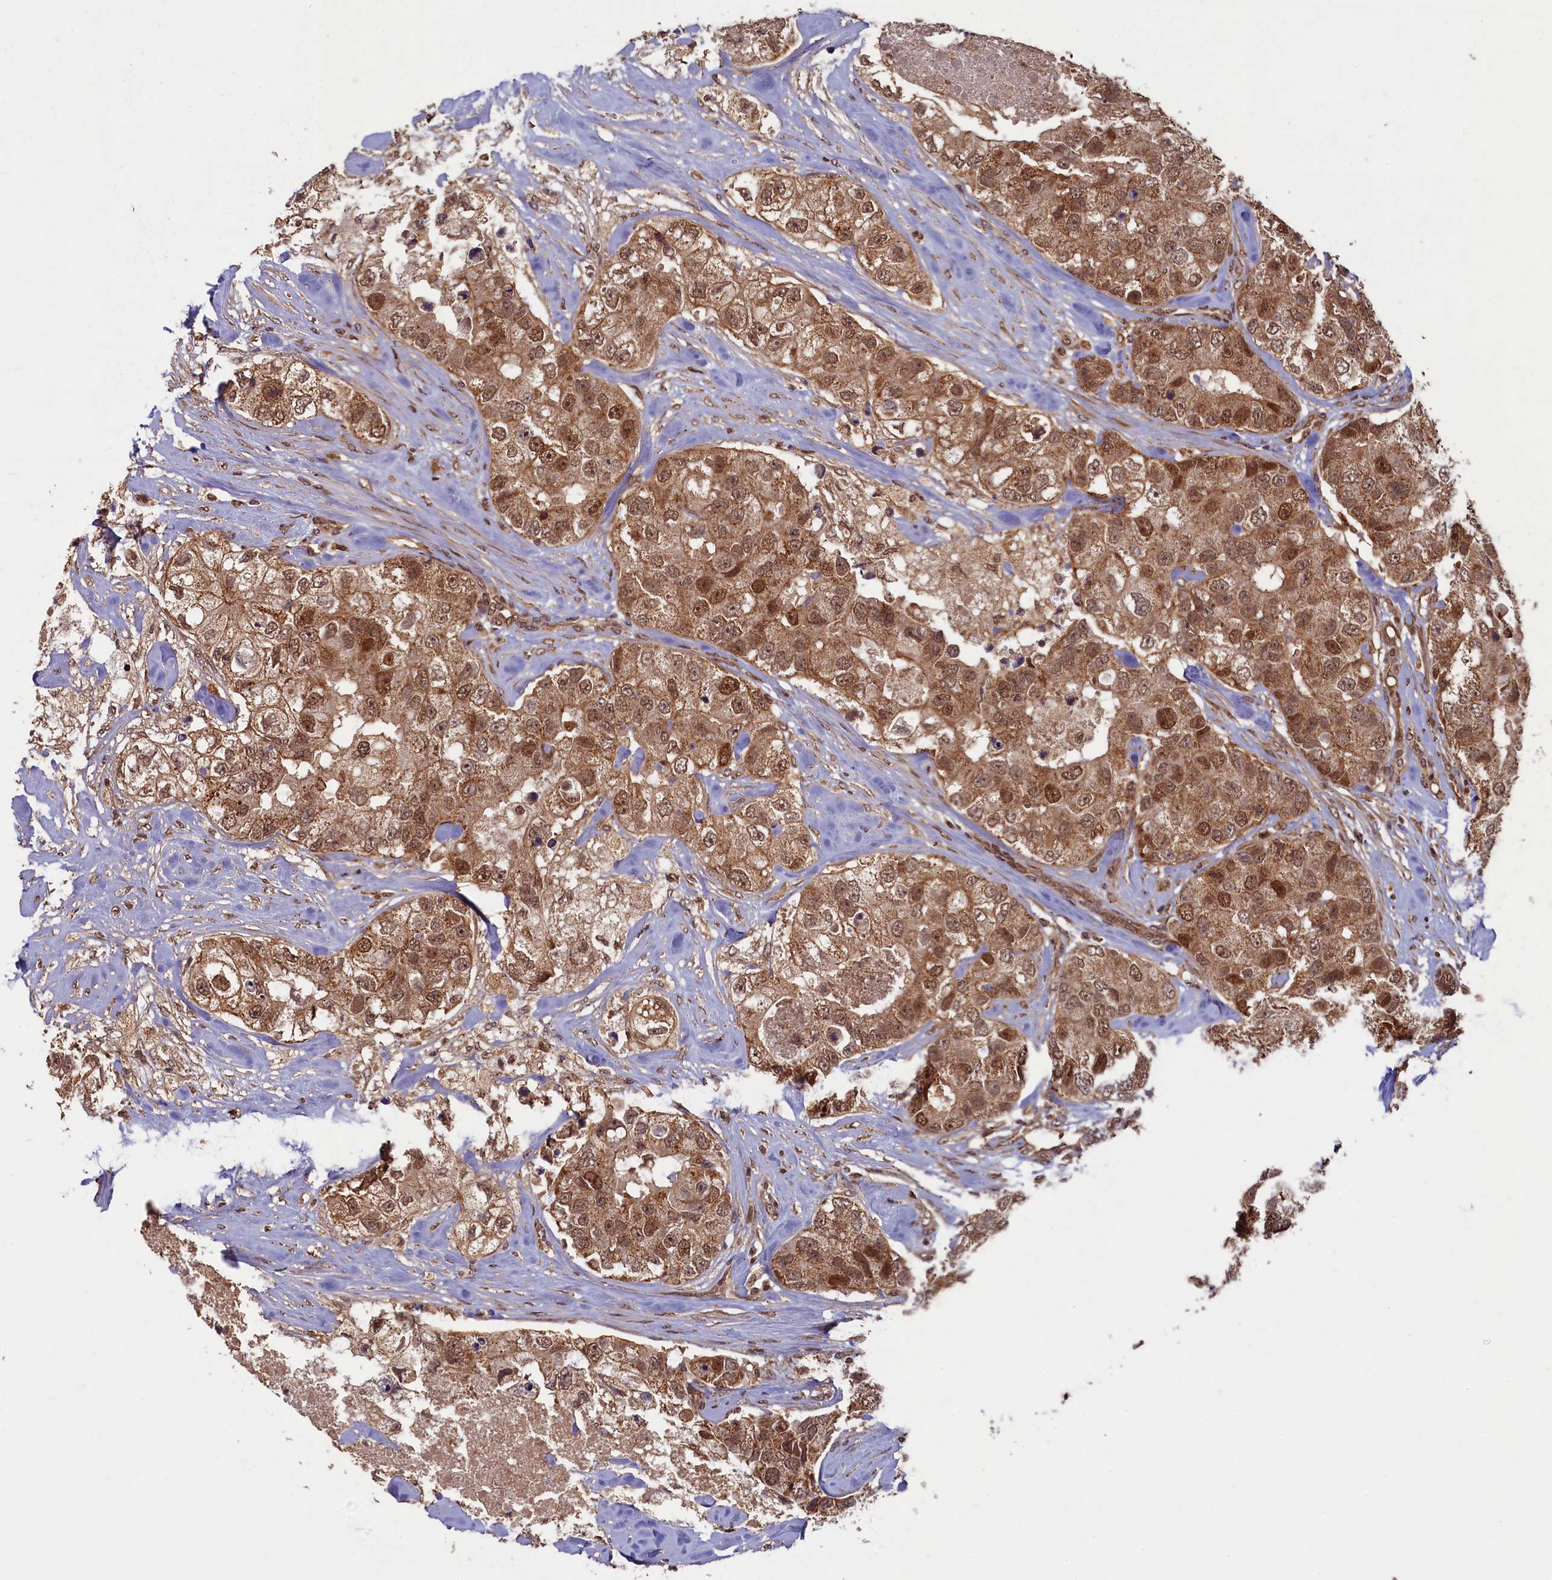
{"staining": {"intensity": "moderate", "quantity": ">75%", "location": "cytoplasmic/membranous,nuclear"}, "tissue": "breast cancer", "cell_type": "Tumor cells", "image_type": "cancer", "snomed": [{"axis": "morphology", "description": "Duct carcinoma"}, {"axis": "topography", "description": "Breast"}], "caption": "Immunohistochemical staining of breast intraductal carcinoma reveals medium levels of moderate cytoplasmic/membranous and nuclear protein expression in approximately >75% of tumor cells.", "gene": "BRCA1", "patient": {"sex": "female", "age": 62}}